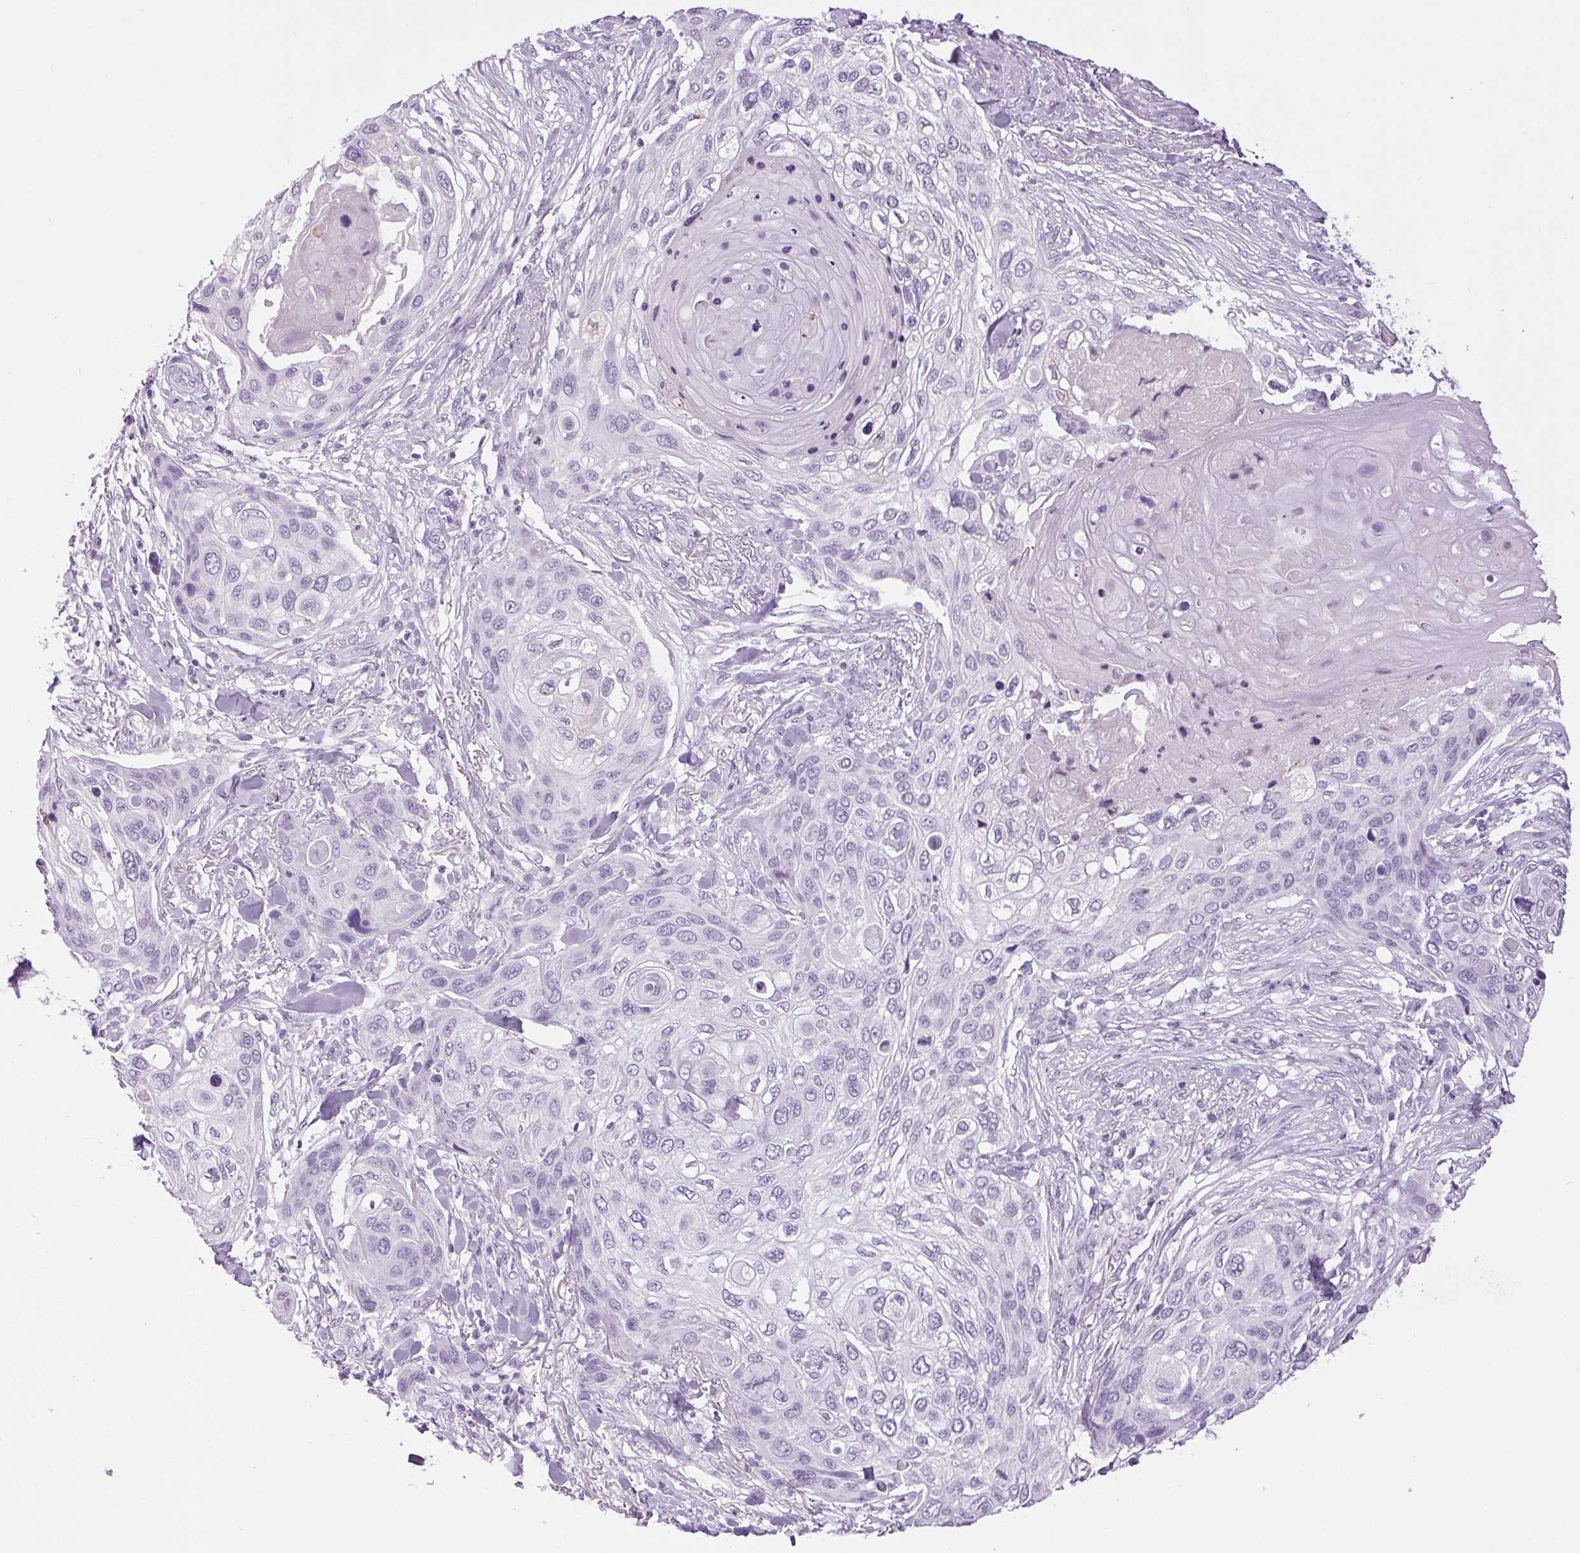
{"staining": {"intensity": "negative", "quantity": "none", "location": "none"}, "tissue": "skin cancer", "cell_type": "Tumor cells", "image_type": "cancer", "snomed": [{"axis": "morphology", "description": "Squamous cell carcinoma, NOS"}, {"axis": "topography", "description": "Skin"}], "caption": "There is no significant positivity in tumor cells of skin cancer (squamous cell carcinoma).", "gene": "TMEM88B", "patient": {"sex": "female", "age": 87}}